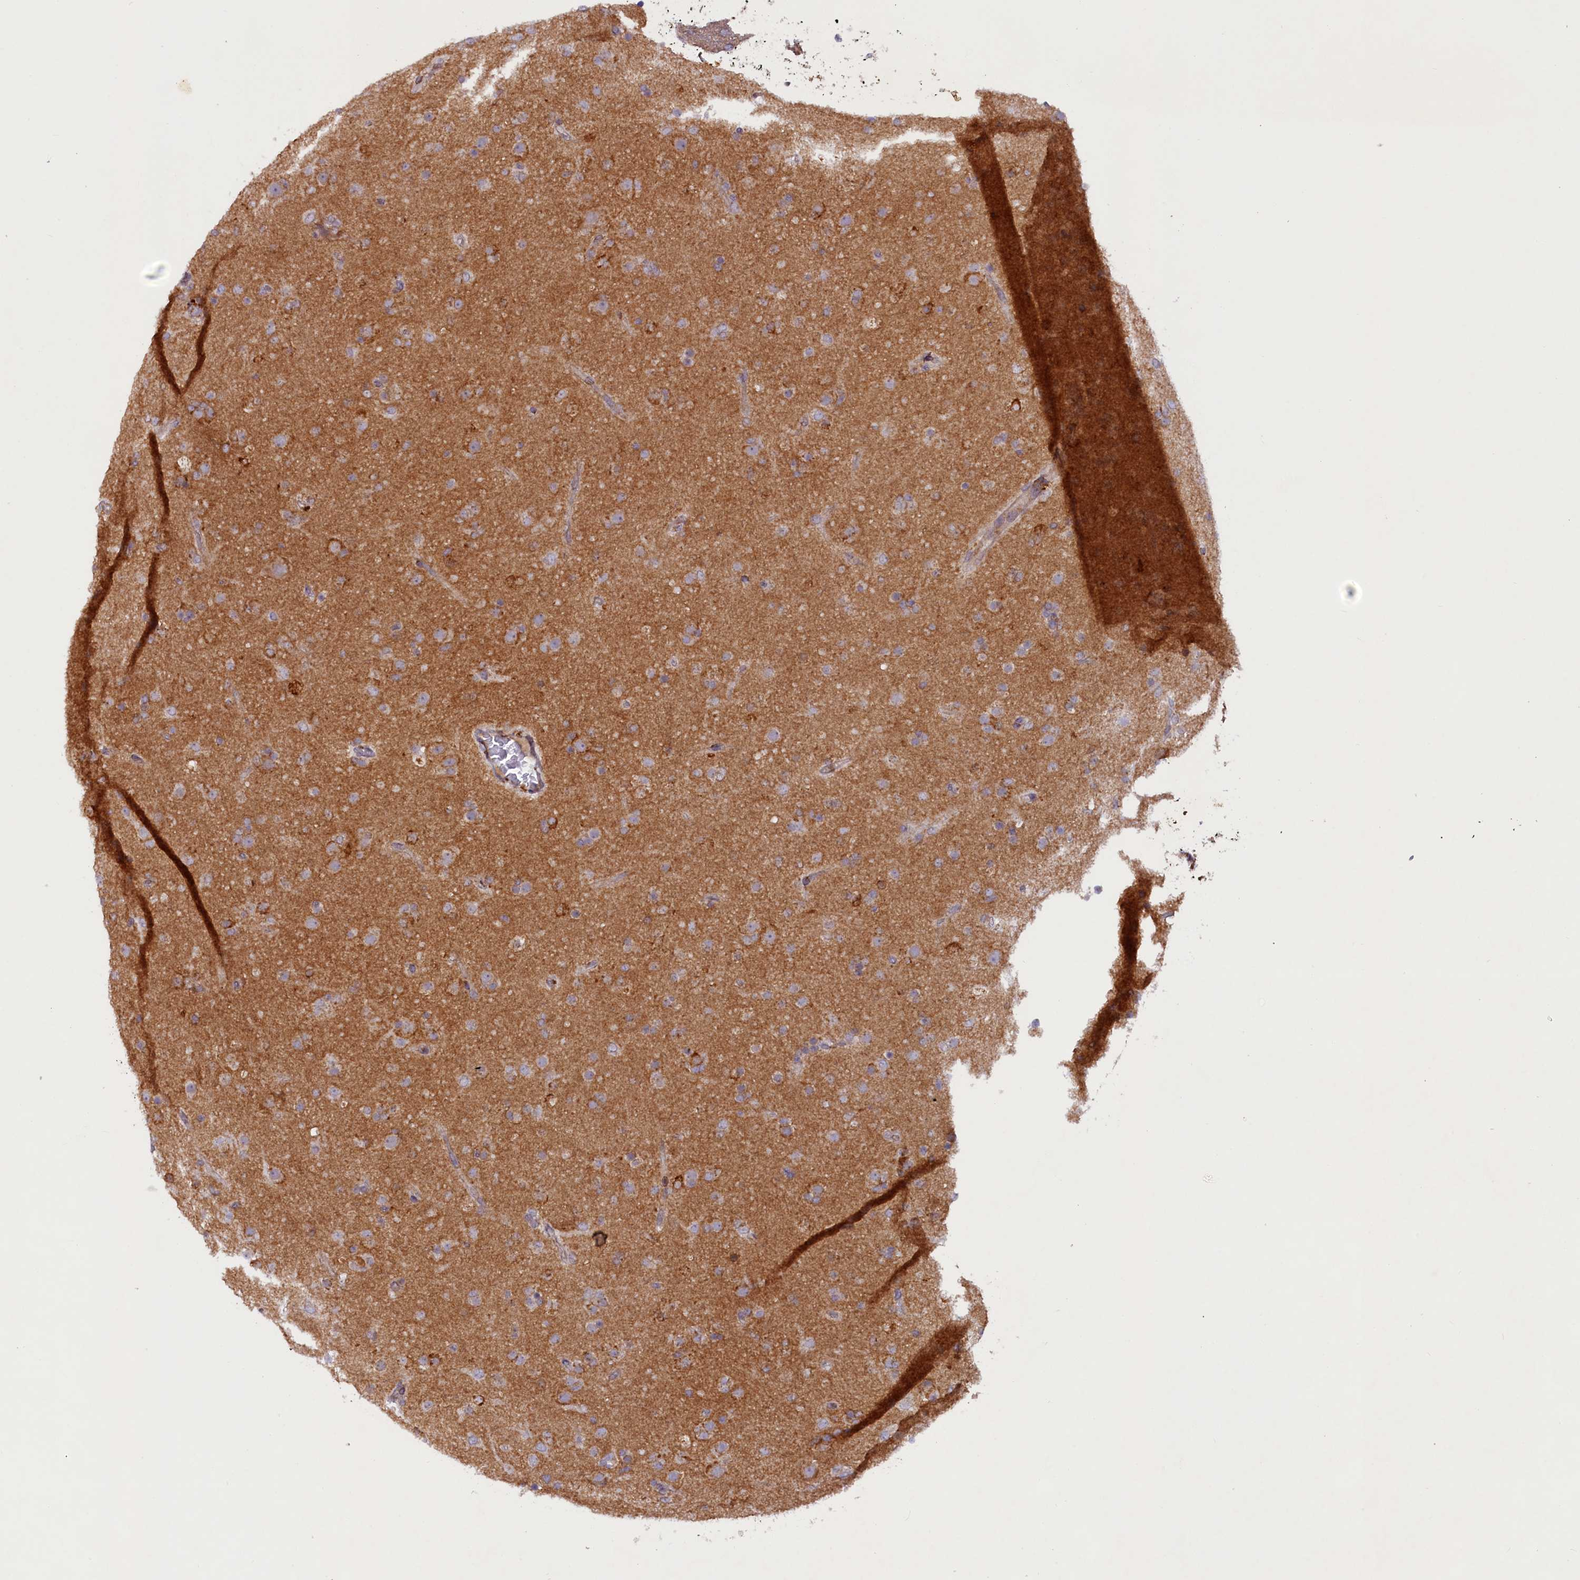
{"staining": {"intensity": "weak", "quantity": "<25%", "location": "cytoplasmic/membranous"}, "tissue": "glioma", "cell_type": "Tumor cells", "image_type": "cancer", "snomed": [{"axis": "morphology", "description": "Glioma, malignant, Low grade"}, {"axis": "topography", "description": "Brain"}], "caption": "This histopathology image is of glioma stained with immunohistochemistry (IHC) to label a protein in brown with the nuclei are counter-stained blue. There is no expression in tumor cells.", "gene": "SSC5D", "patient": {"sex": "male", "age": 65}}